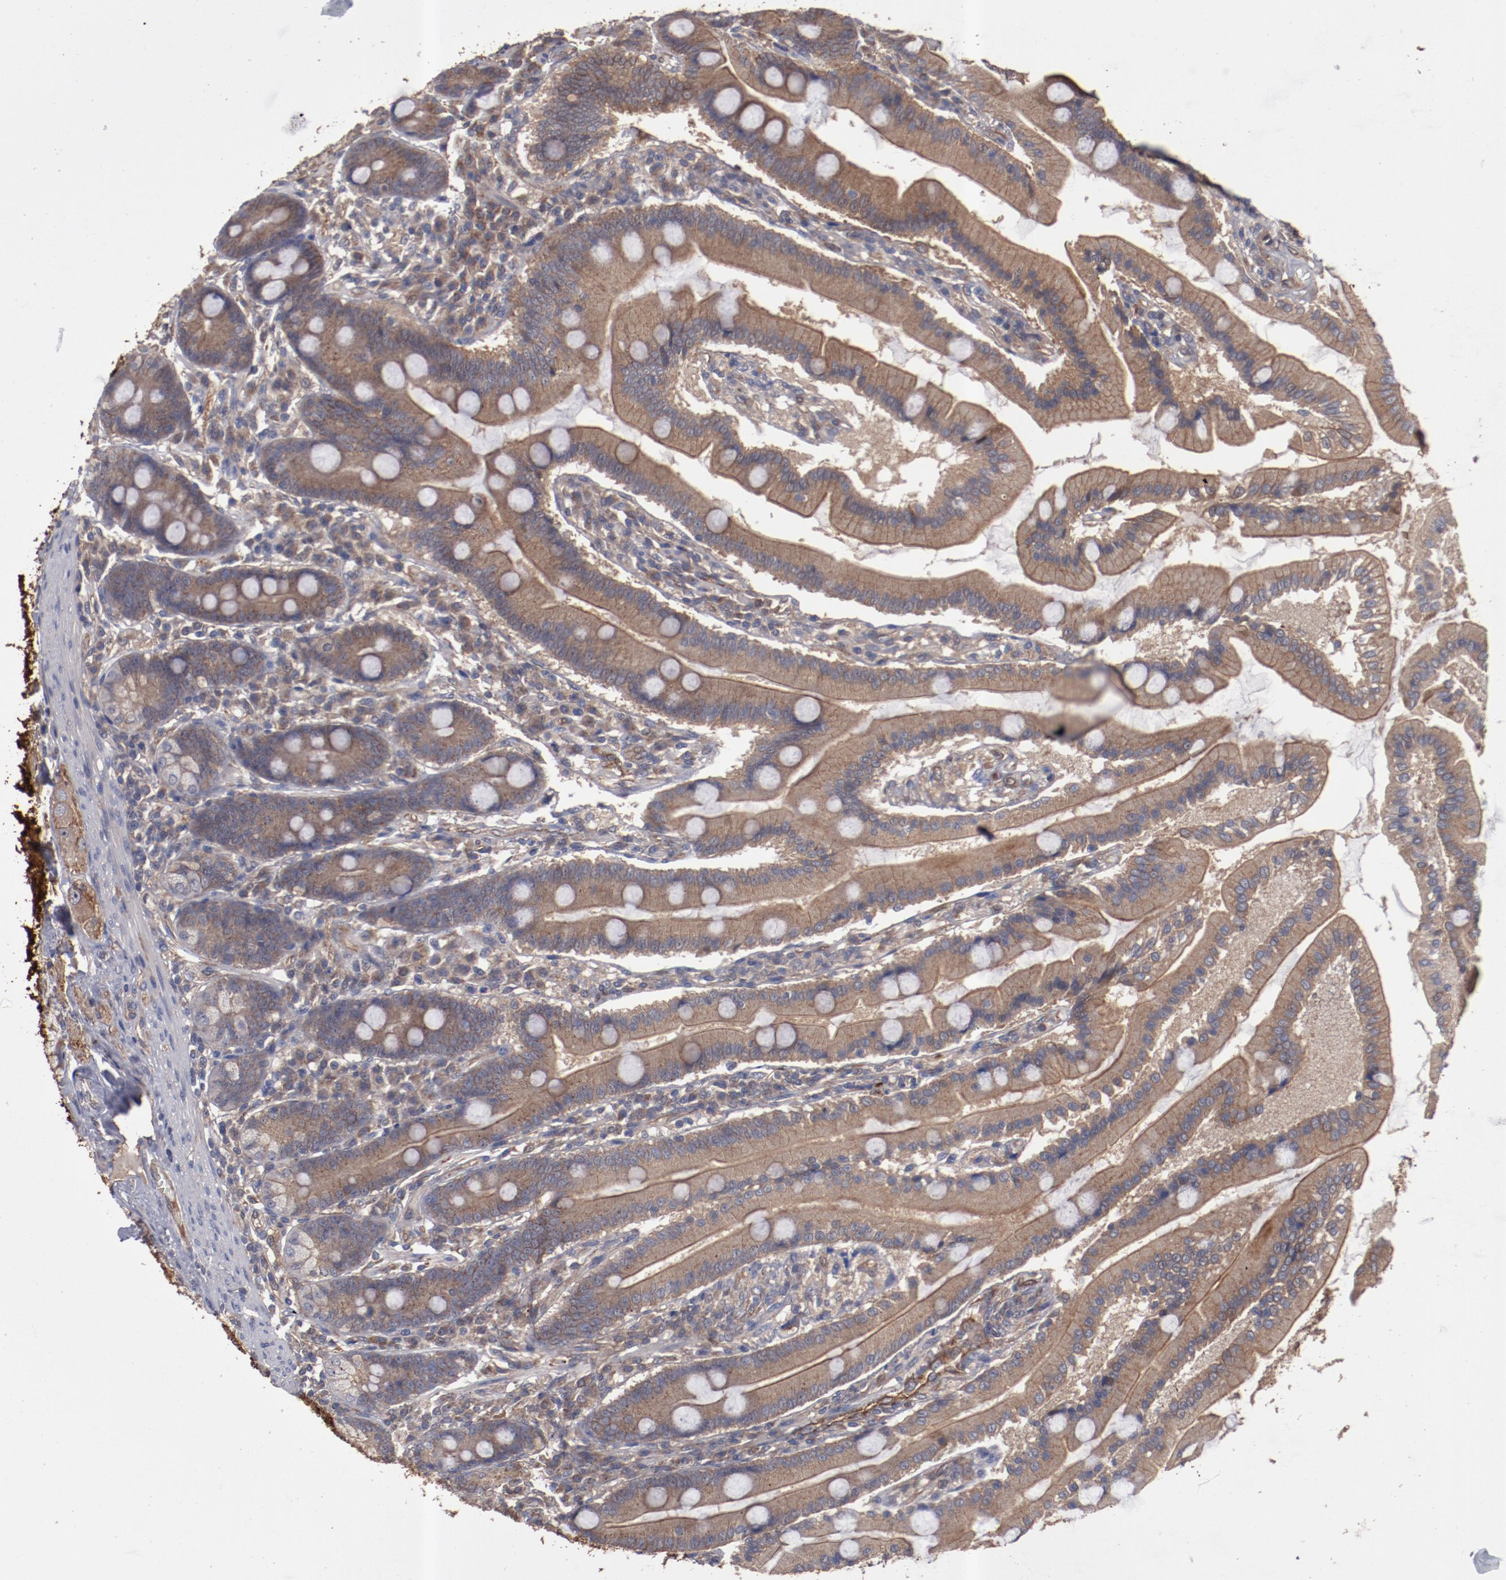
{"staining": {"intensity": "moderate", "quantity": ">75%", "location": "cytoplasmic/membranous"}, "tissue": "duodenum", "cell_type": "Glandular cells", "image_type": "normal", "snomed": [{"axis": "morphology", "description": "Normal tissue, NOS"}, {"axis": "topography", "description": "Duodenum"}], "caption": "A brown stain shows moderate cytoplasmic/membranous expression of a protein in glandular cells of normal duodenum. Nuclei are stained in blue.", "gene": "DNAAF2", "patient": {"sex": "female", "age": 64}}